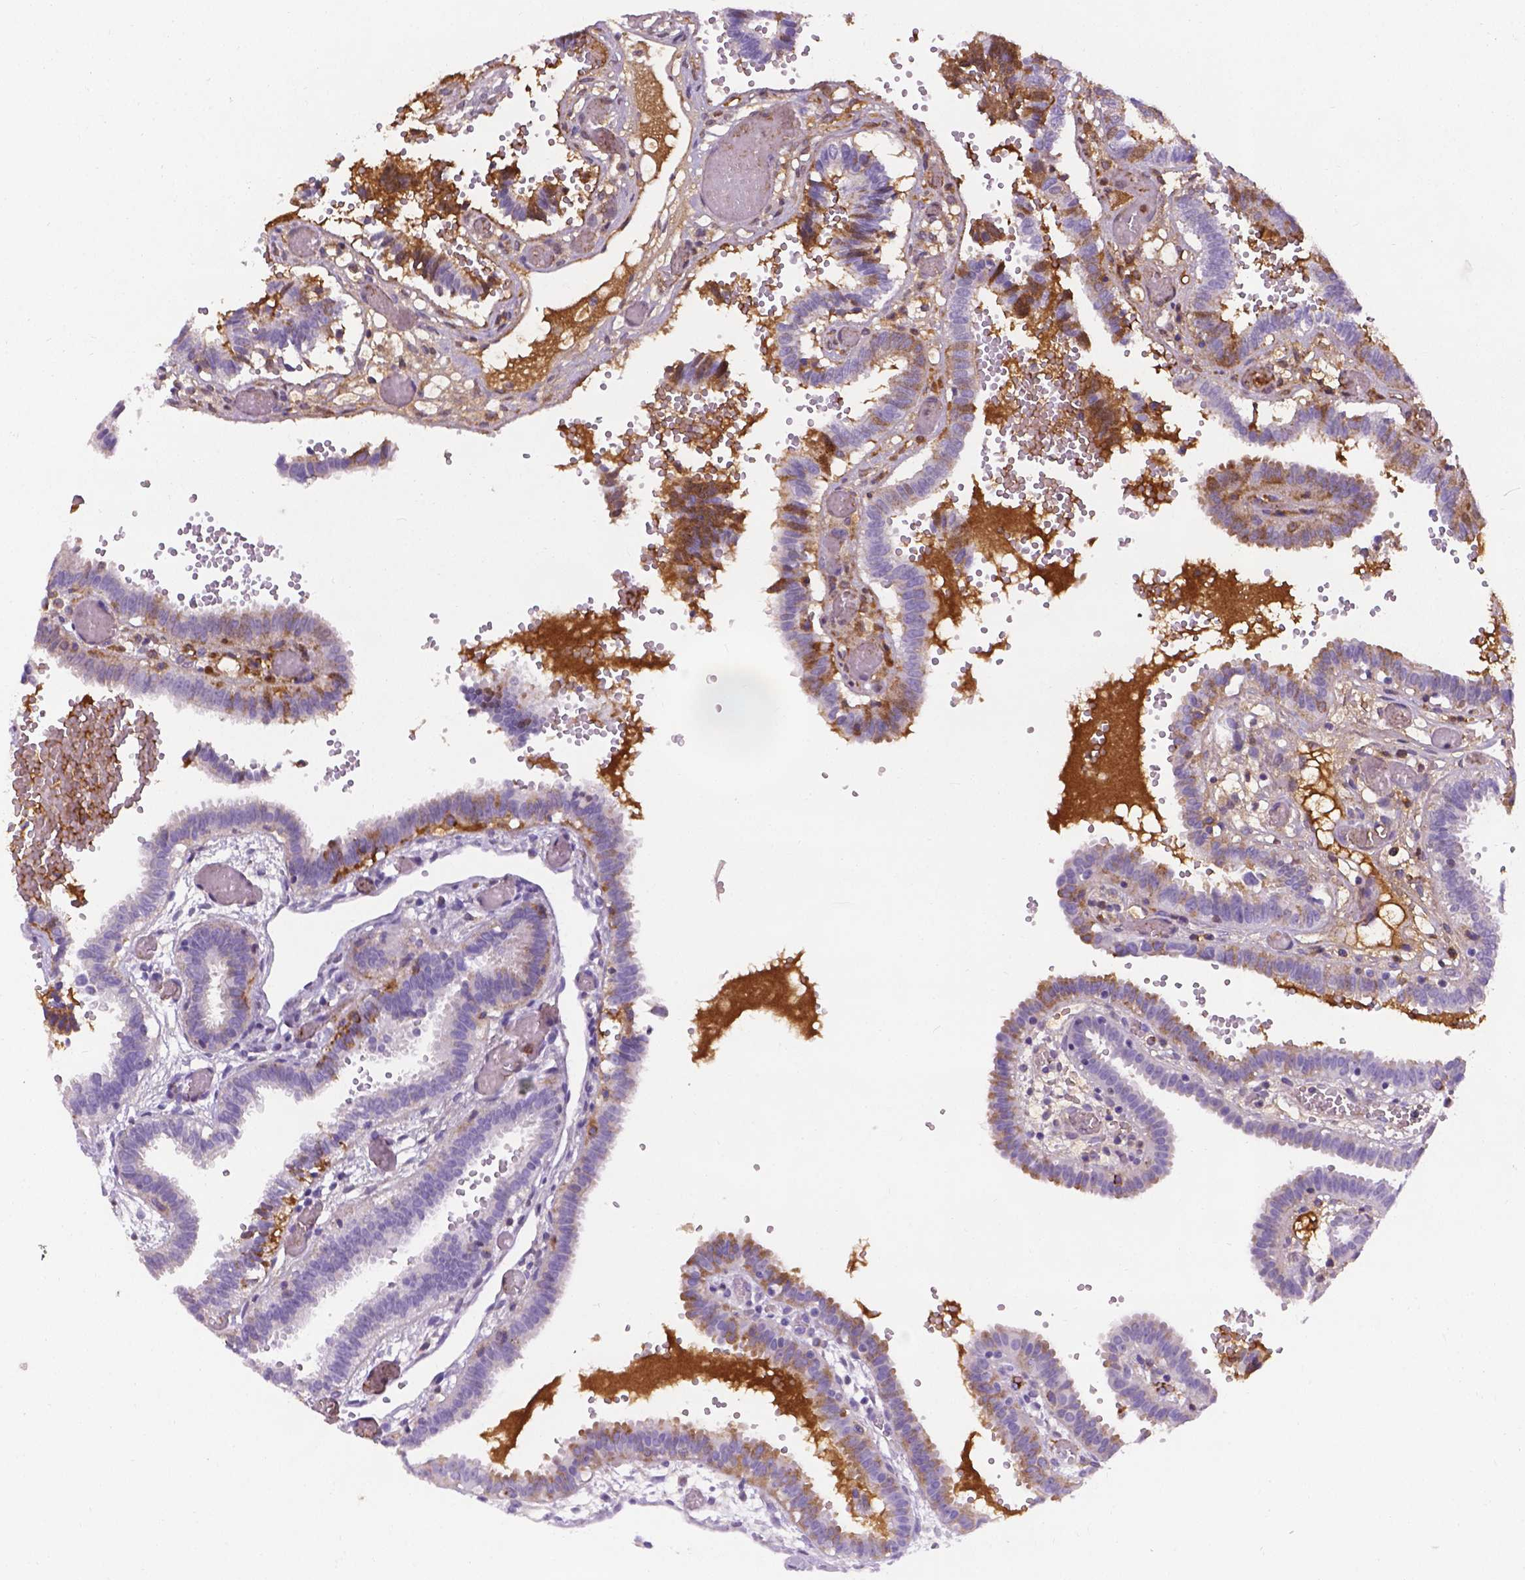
{"staining": {"intensity": "negative", "quantity": "none", "location": "none"}, "tissue": "fallopian tube", "cell_type": "Glandular cells", "image_type": "normal", "snomed": [{"axis": "morphology", "description": "Normal tissue, NOS"}, {"axis": "topography", "description": "Fallopian tube"}], "caption": "A micrograph of fallopian tube stained for a protein displays no brown staining in glandular cells.", "gene": "APOE", "patient": {"sex": "female", "age": 37}}